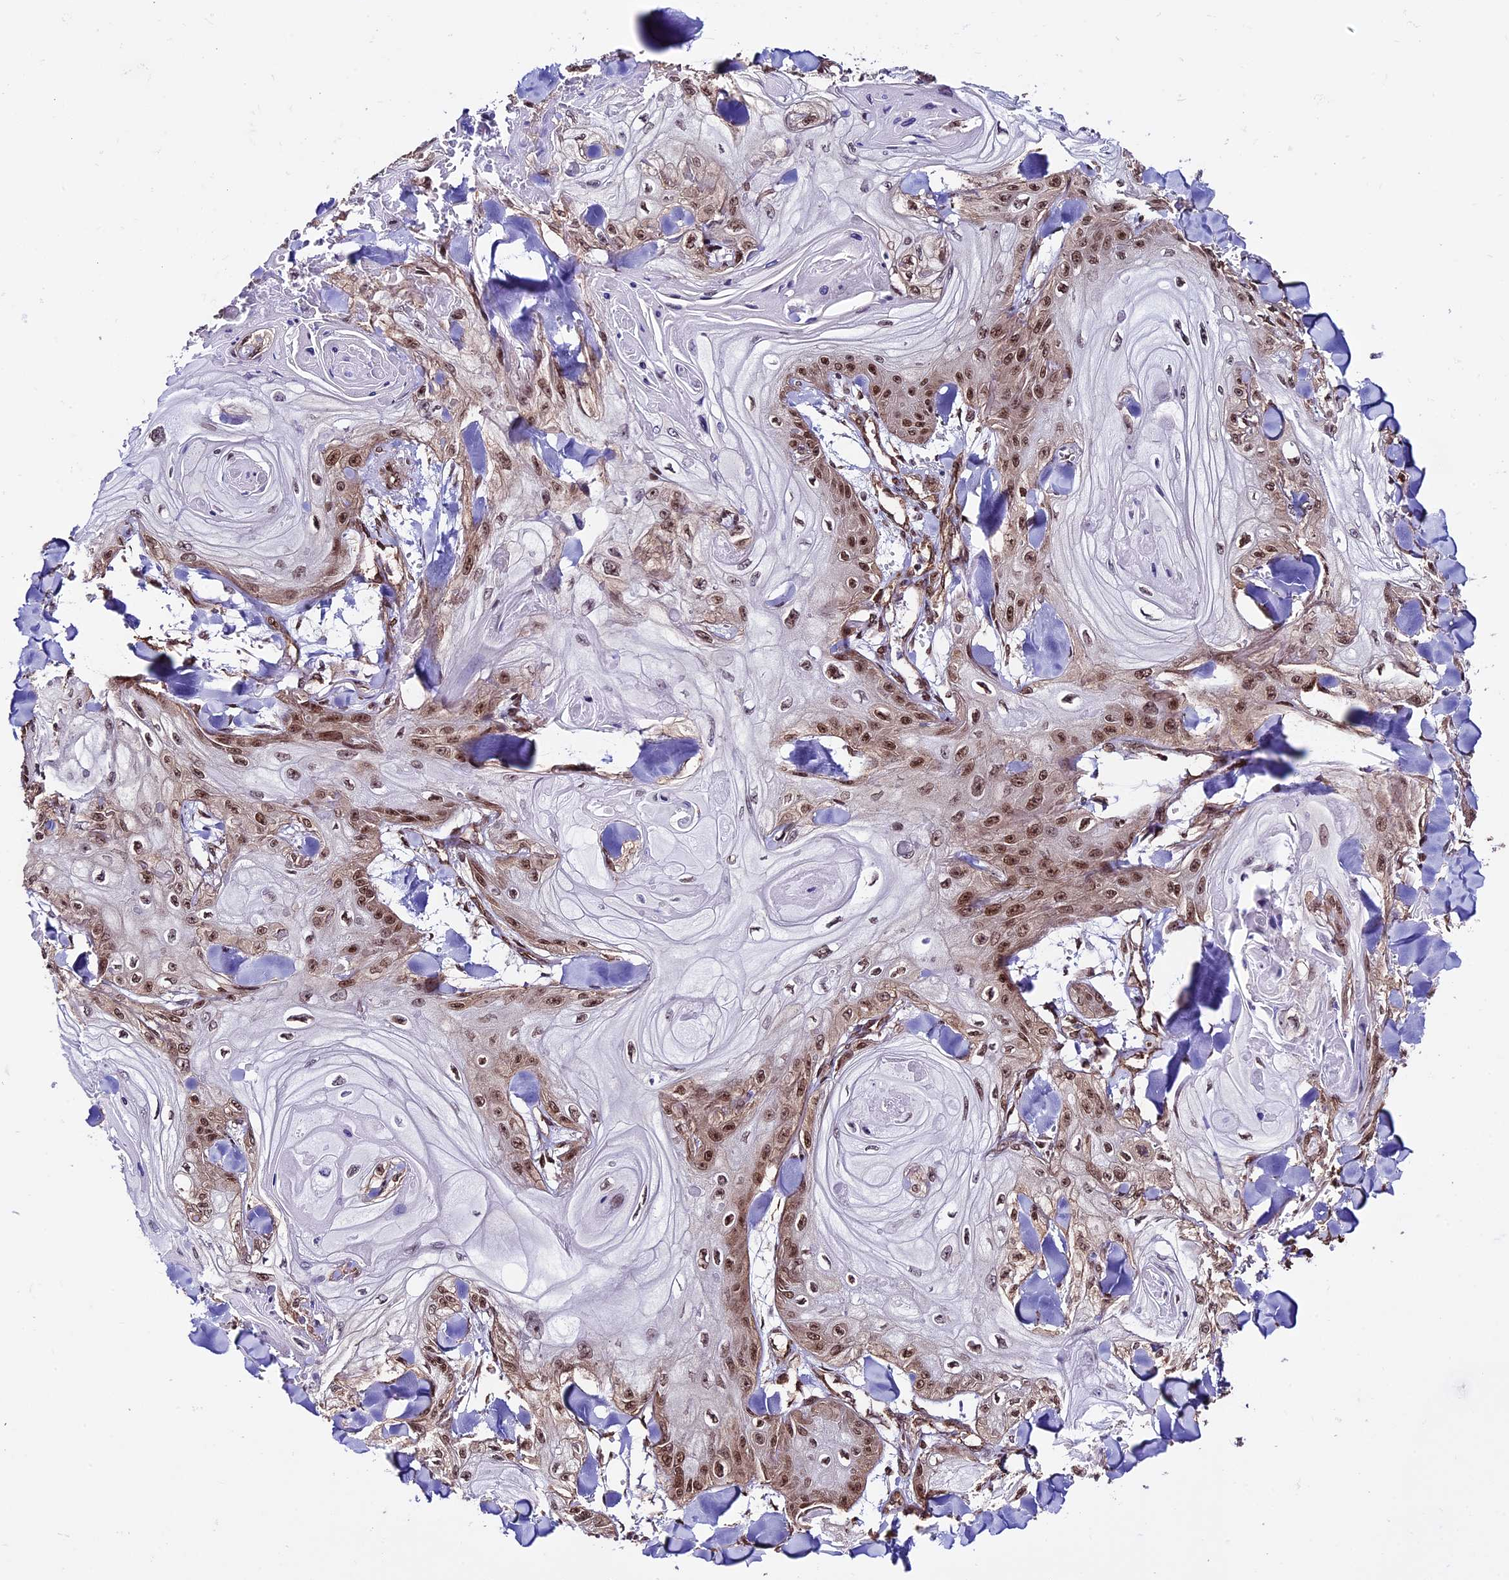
{"staining": {"intensity": "moderate", "quantity": ">75%", "location": "nuclear"}, "tissue": "skin cancer", "cell_type": "Tumor cells", "image_type": "cancer", "snomed": [{"axis": "morphology", "description": "Squamous cell carcinoma, NOS"}, {"axis": "topography", "description": "Skin"}], "caption": "IHC micrograph of squamous cell carcinoma (skin) stained for a protein (brown), which reveals medium levels of moderate nuclear expression in about >75% of tumor cells.", "gene": "MPHOSPH8", "patient": {"sex": "male", "age": 74}}